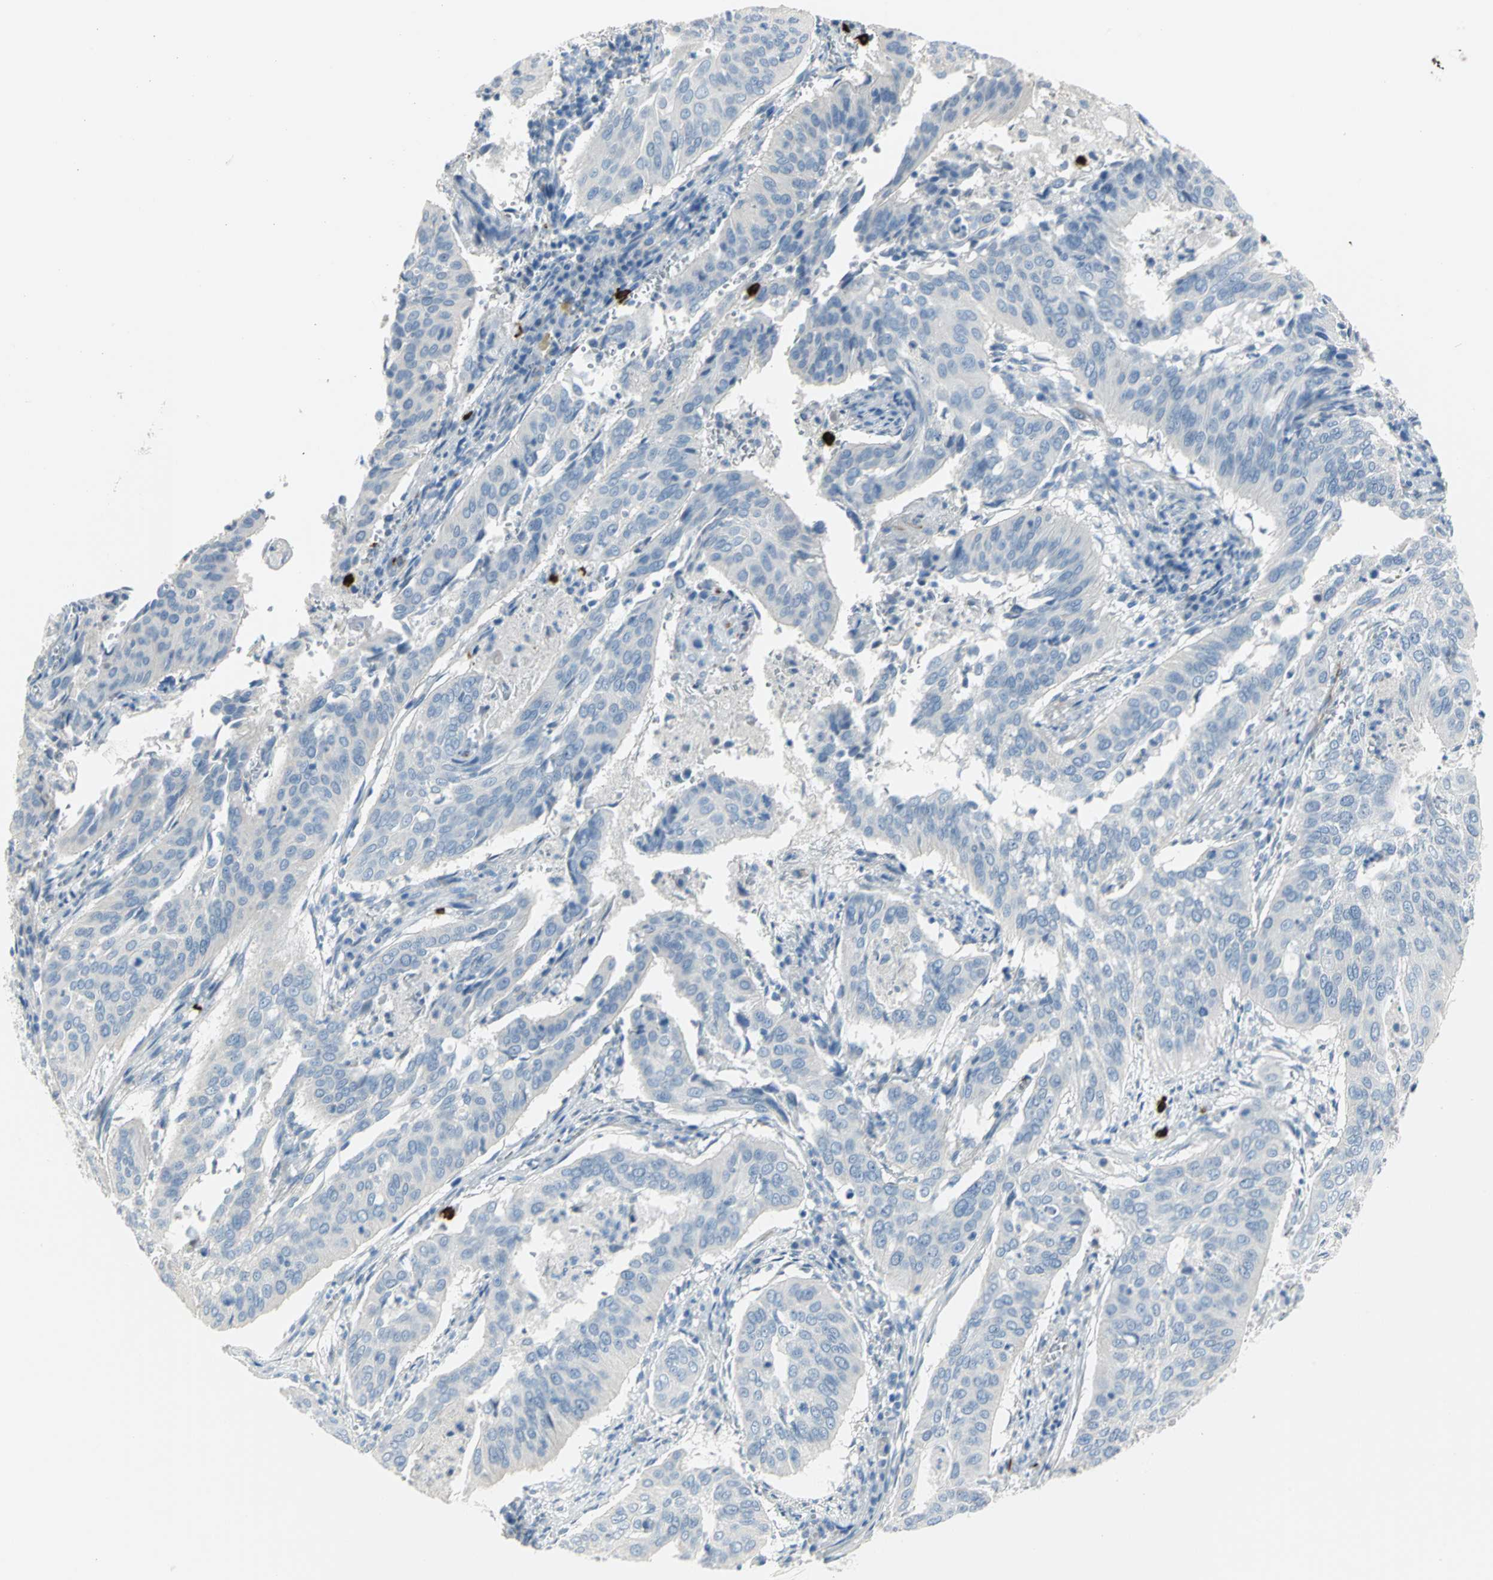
{"staining": {"intensity": "negative", "quantity": "none", "location": "none"}, "tissue": "cervical cancer", "cell_type": "Tumor cells", "image_type": "cancer", "snomed": [{"axis": "morphology", "description": "Squamous cell carcinoma, NOS"}, {"axis": "topography", "description": "Cervix"}], "caption": "IHC histopathology image of squamous cell carcinoma (cervical) stained for a protein (brown), which exhibits no positivity in tumor cells.", "gene": "ALOX15", "patient": {"sex": "female", "age": 39}}